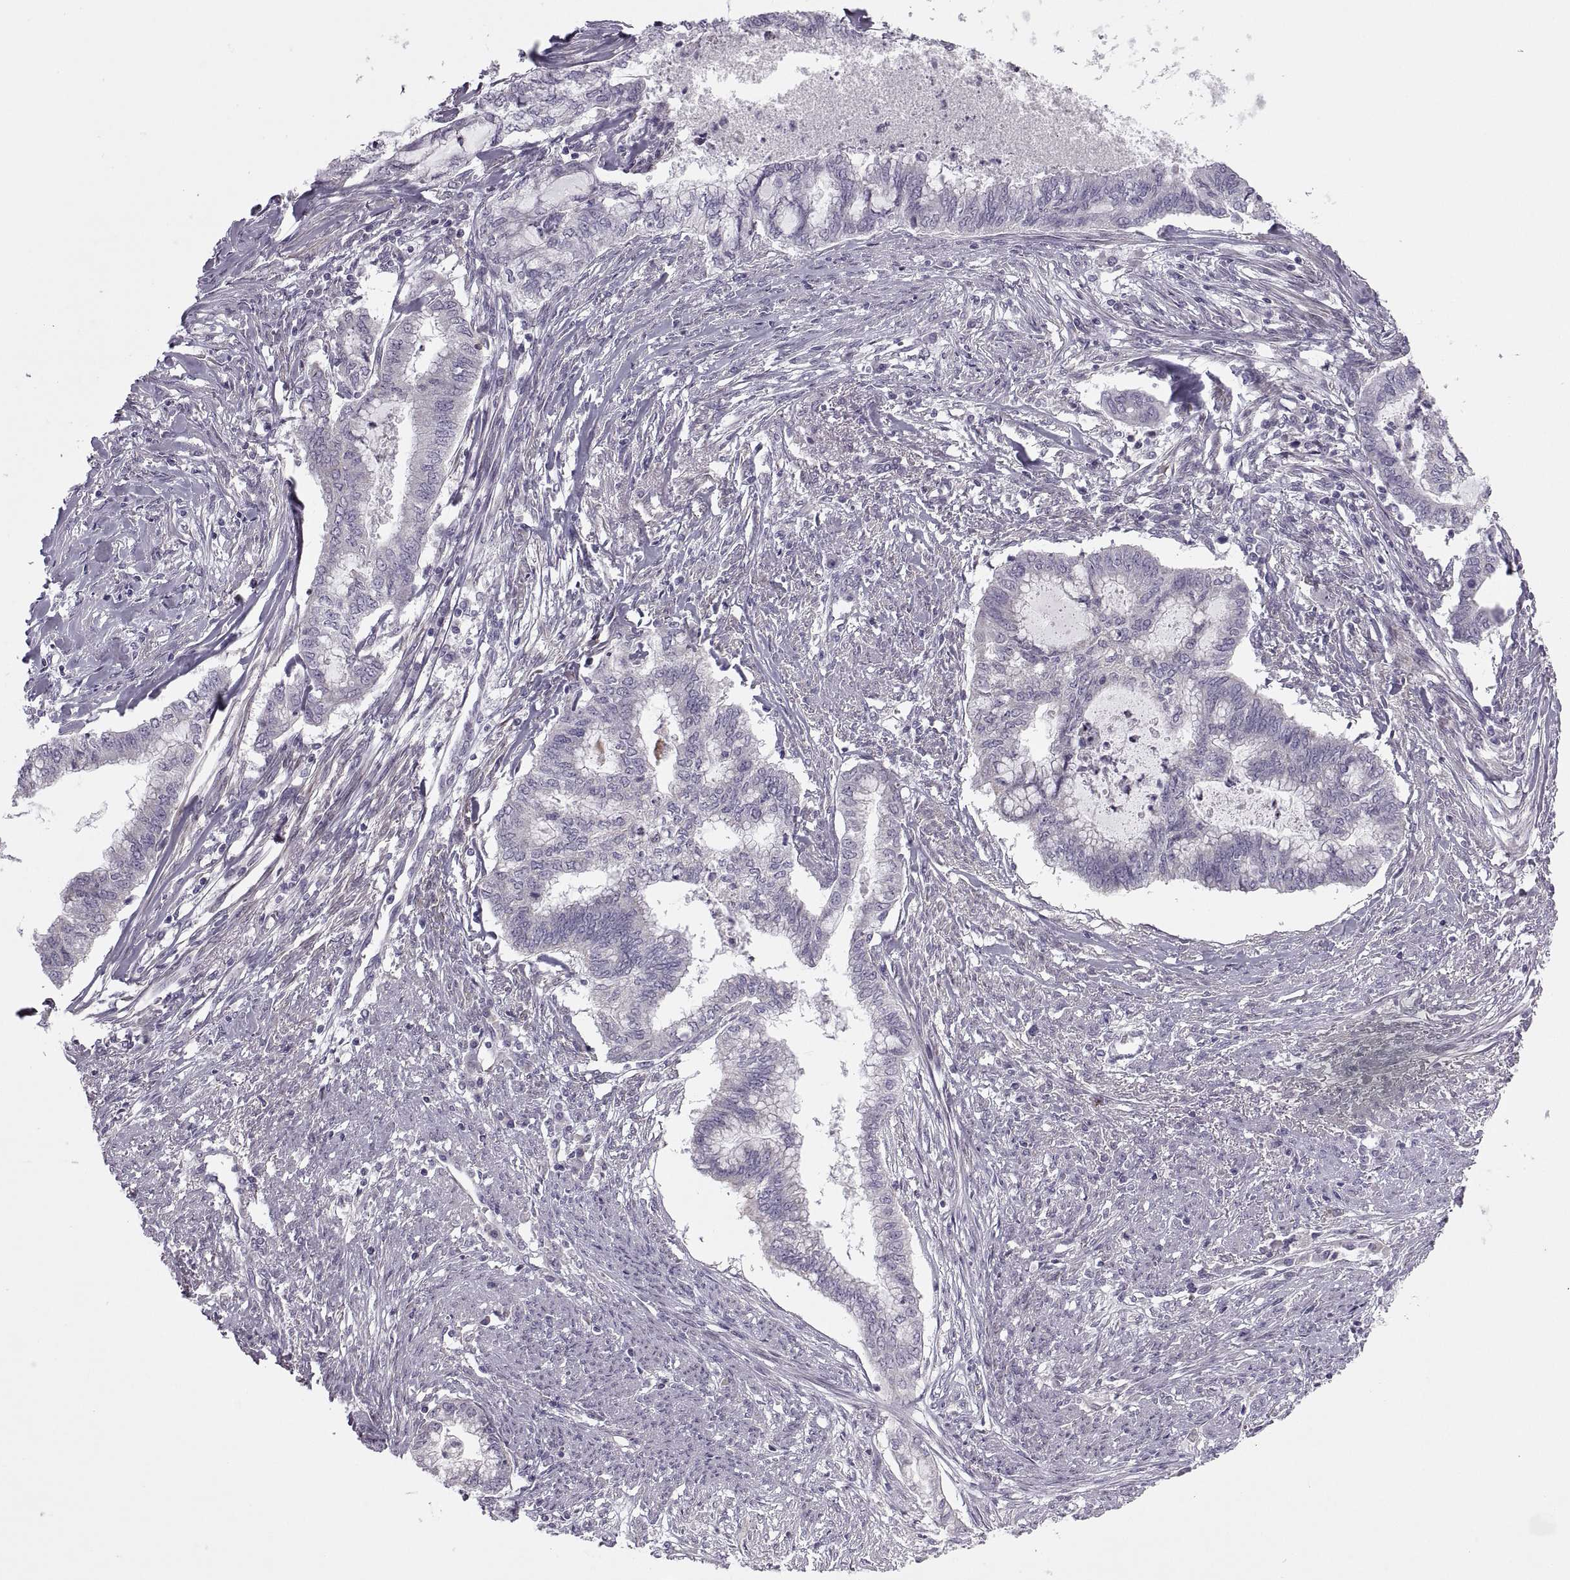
{"staining": {"intensity": "negative", "quantity": "none", "location": "none"}, "tissue": "endometrial cancer", "cell_type": "Tumor cells", "image_type": "cancer", "snomed": [{"axis": "morphology", "description": "Adenocarcinoma, NOS"}, {"axis": "topography", "description": "Endometrium"}], "caption": "Tumor cells are negative for brown protein staining in endometrial cancer (adenocarcinoma).", "gene": "RIPK4", "patient": {"sex": "female", "age": 79}}